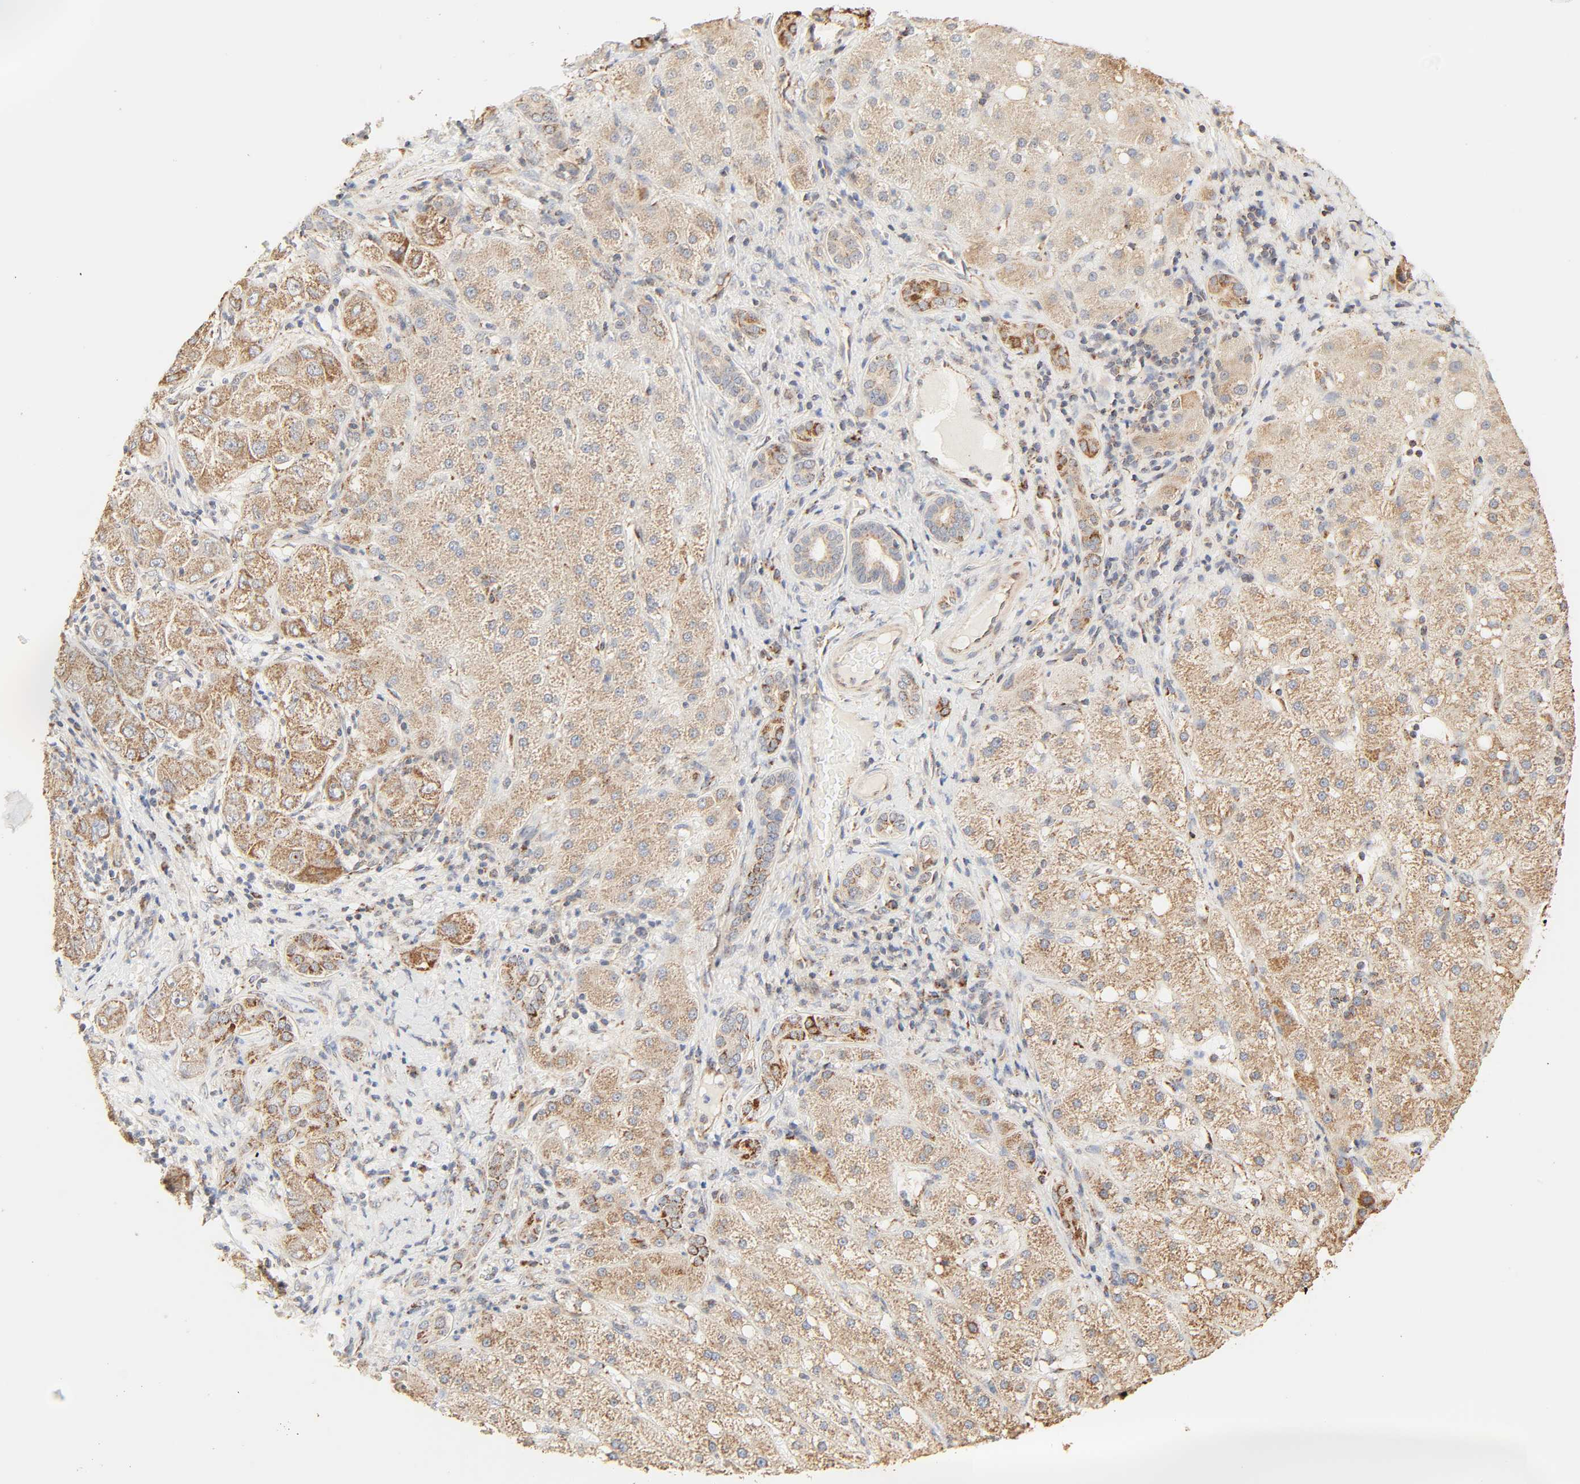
{"staining": {"intensity": "moderate", "quantity": ">75%", "location": "cytoplasmic/membranous"}, "tissue": "liver cancer", "cell_type": "Tumor cells", "image_type": "cancer", "snomed": [{"axis": "morphology", "description": "Carcinoma, Hepatocellular, NOS"}, {"axis": "topography", "description": "Liver"}], "caption": "Brown immunohistochemical staining in liver hepatocellular carcinoma demonstrates moderate cytoplasmic/membranous expression in approximately >75% of tumor cells.", "gene": "ZMAT5", "patient": {"sex": "male", "age": 80}}